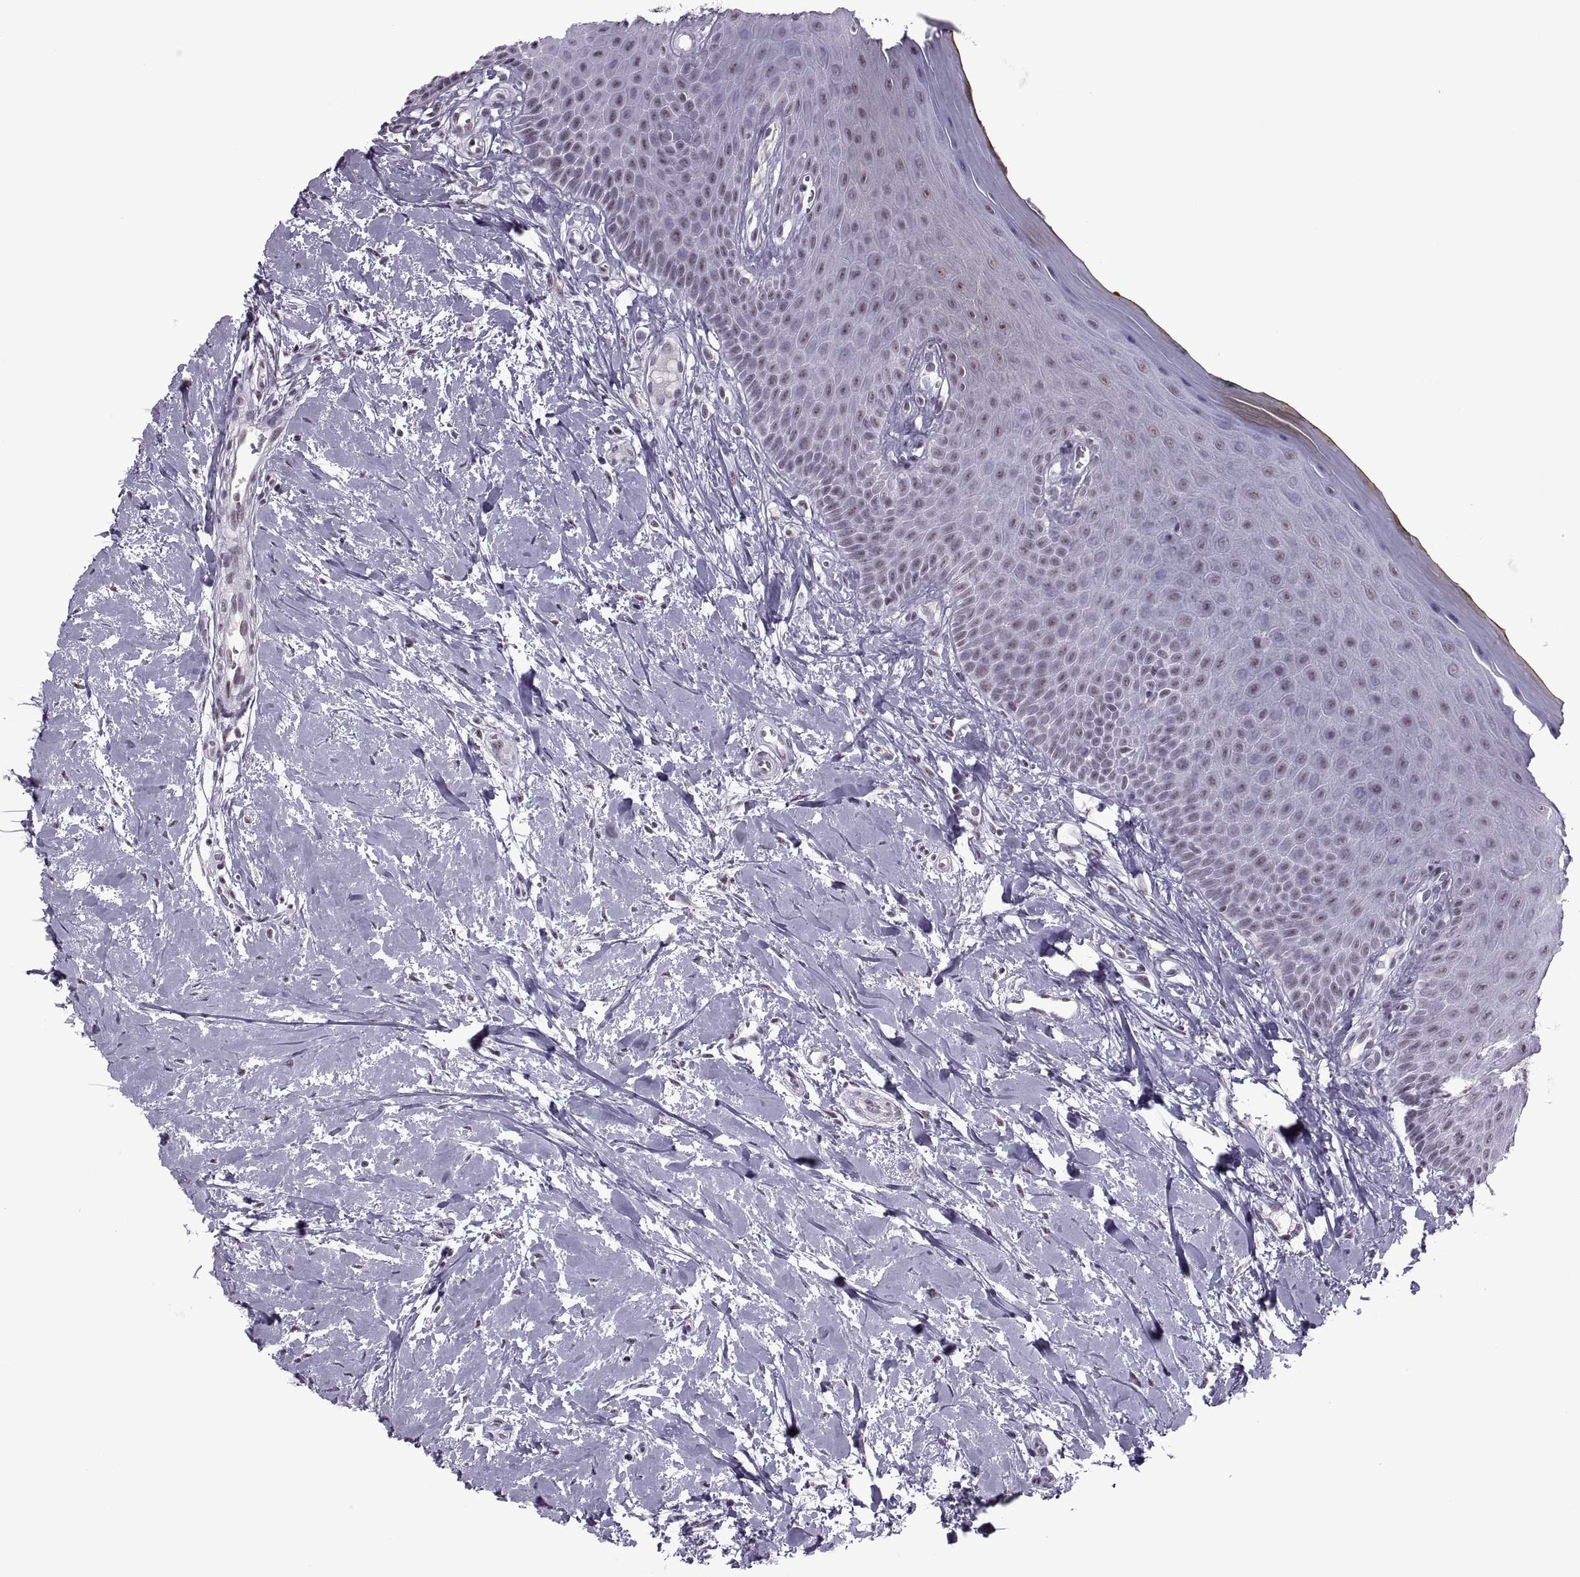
{"staining": {"intensity": "weak", "quantity": ">75%", "location": "nuclear"}, "tissue": "oral mucosa", "cell_type": "Squamous epithelial cells", "image_type": "normal", "snomed": [{"axis": "morphology", "description": "Normal tissue, NOS"}, {"axis": "topography", "description": "Oral tissue"}], "caption": "Immunohistochemistry (IHC) histopathology image of unremarkable human oral mucosa stained for a protein (brown), which exhibits low levels of weak nuclear positivity in approximately >75% of squamous epithelial cells.", "gene": "MAGEA4", "patient": {"sex": "female", "age": 43}}